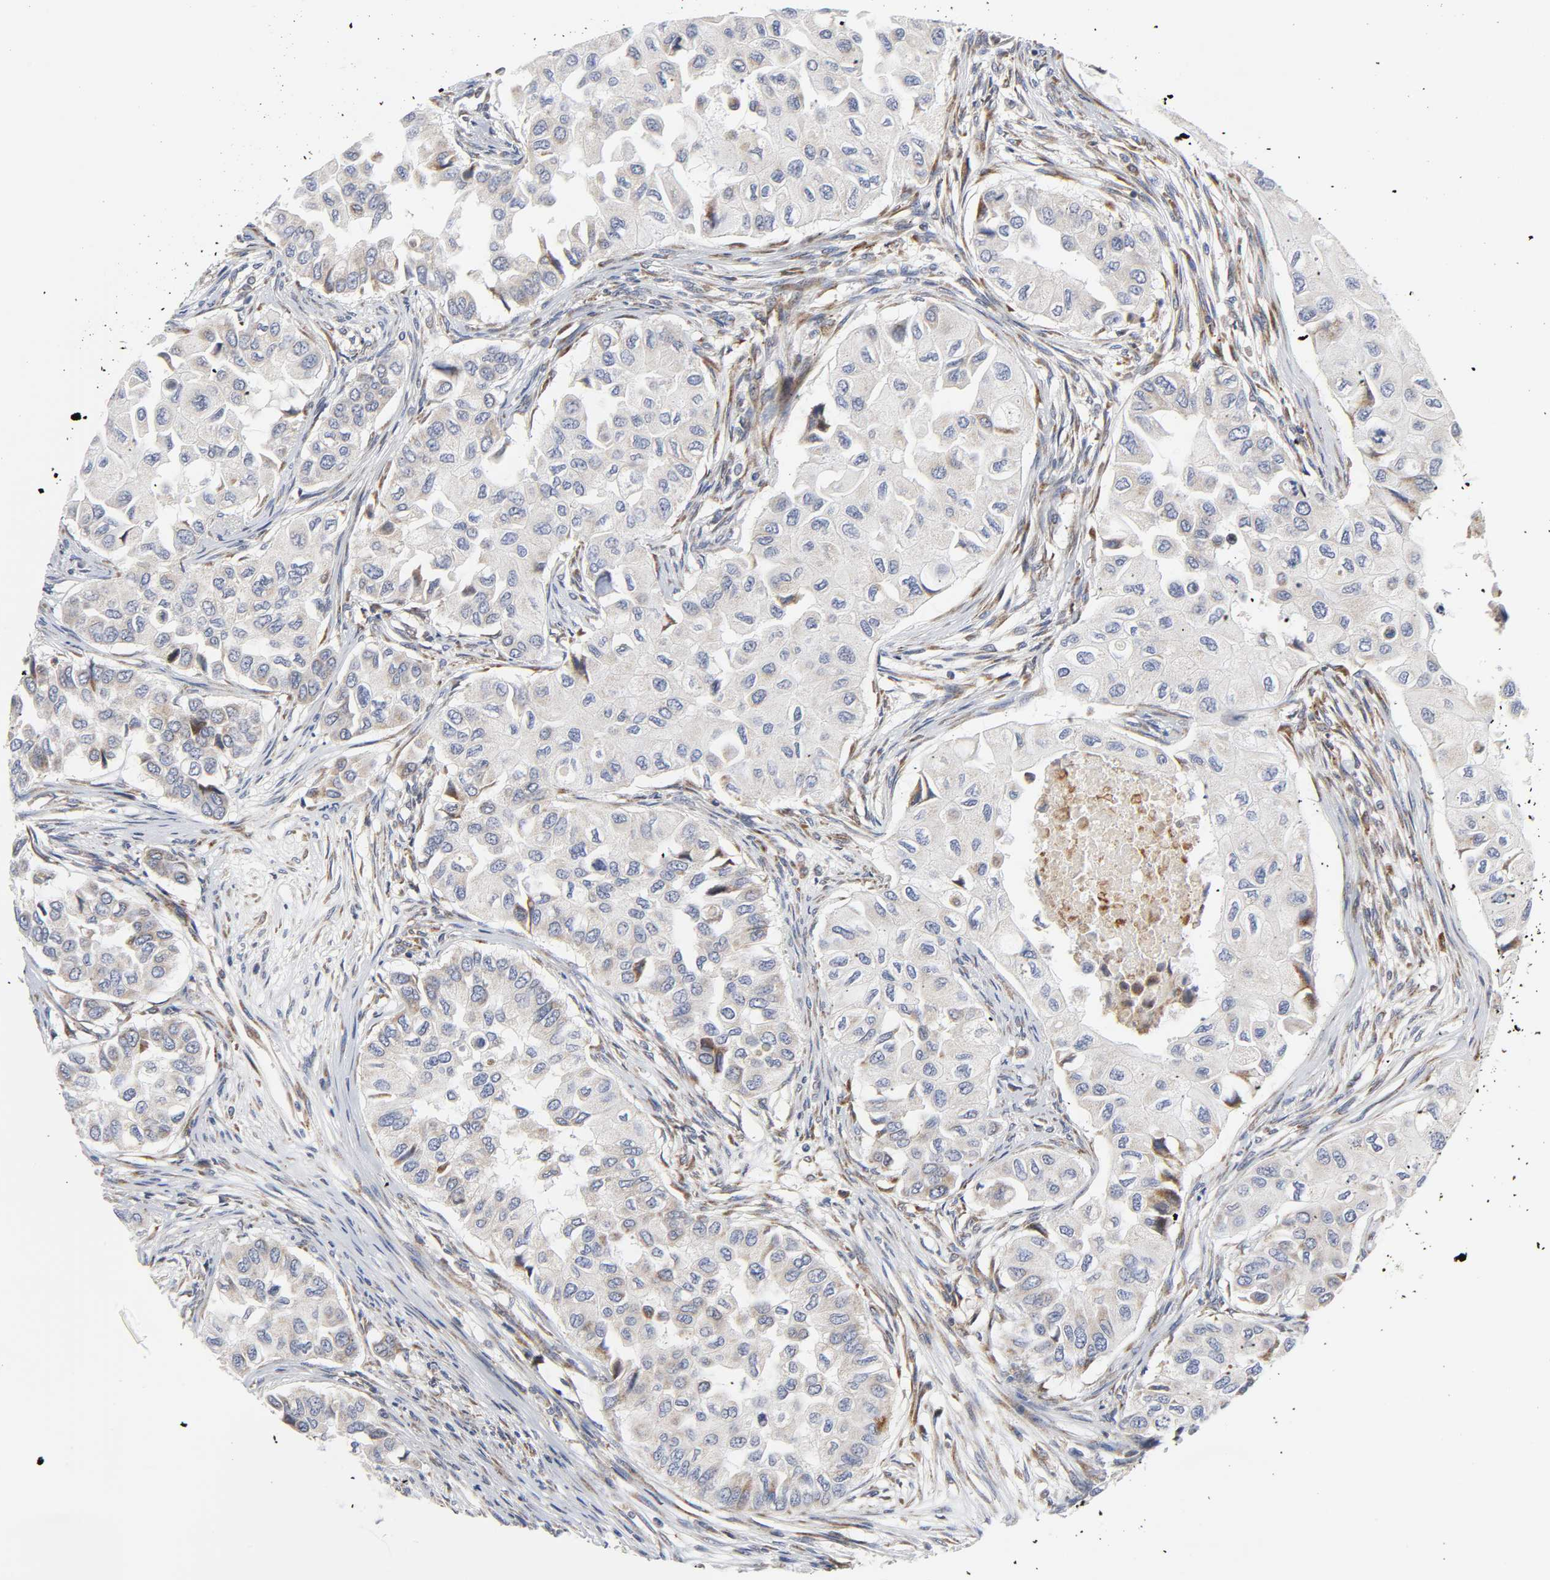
{"staining": {"intensity": "weak", "quantity": "<25%", "location": "cytoplasmic/membranous"}, "tissue": "breast cancer", "cell_type": "Tumor cells", "image_type": "cancer", "snomed": [{"axis": "morphology", "description": "Normal tissue, NOS"}, {"axis": "morphology", "description": "Duct carcinoma"}, {"axis": "topography", "description": "Breast"}], "caption": "Tumor cells show no significant staining in breast cancer (invasive ductal carcinoma). (DAB immunohistochemistry (IHC), high magnification).", "gene": "BAX", "patient": {"sex": "female", "age": 49}}